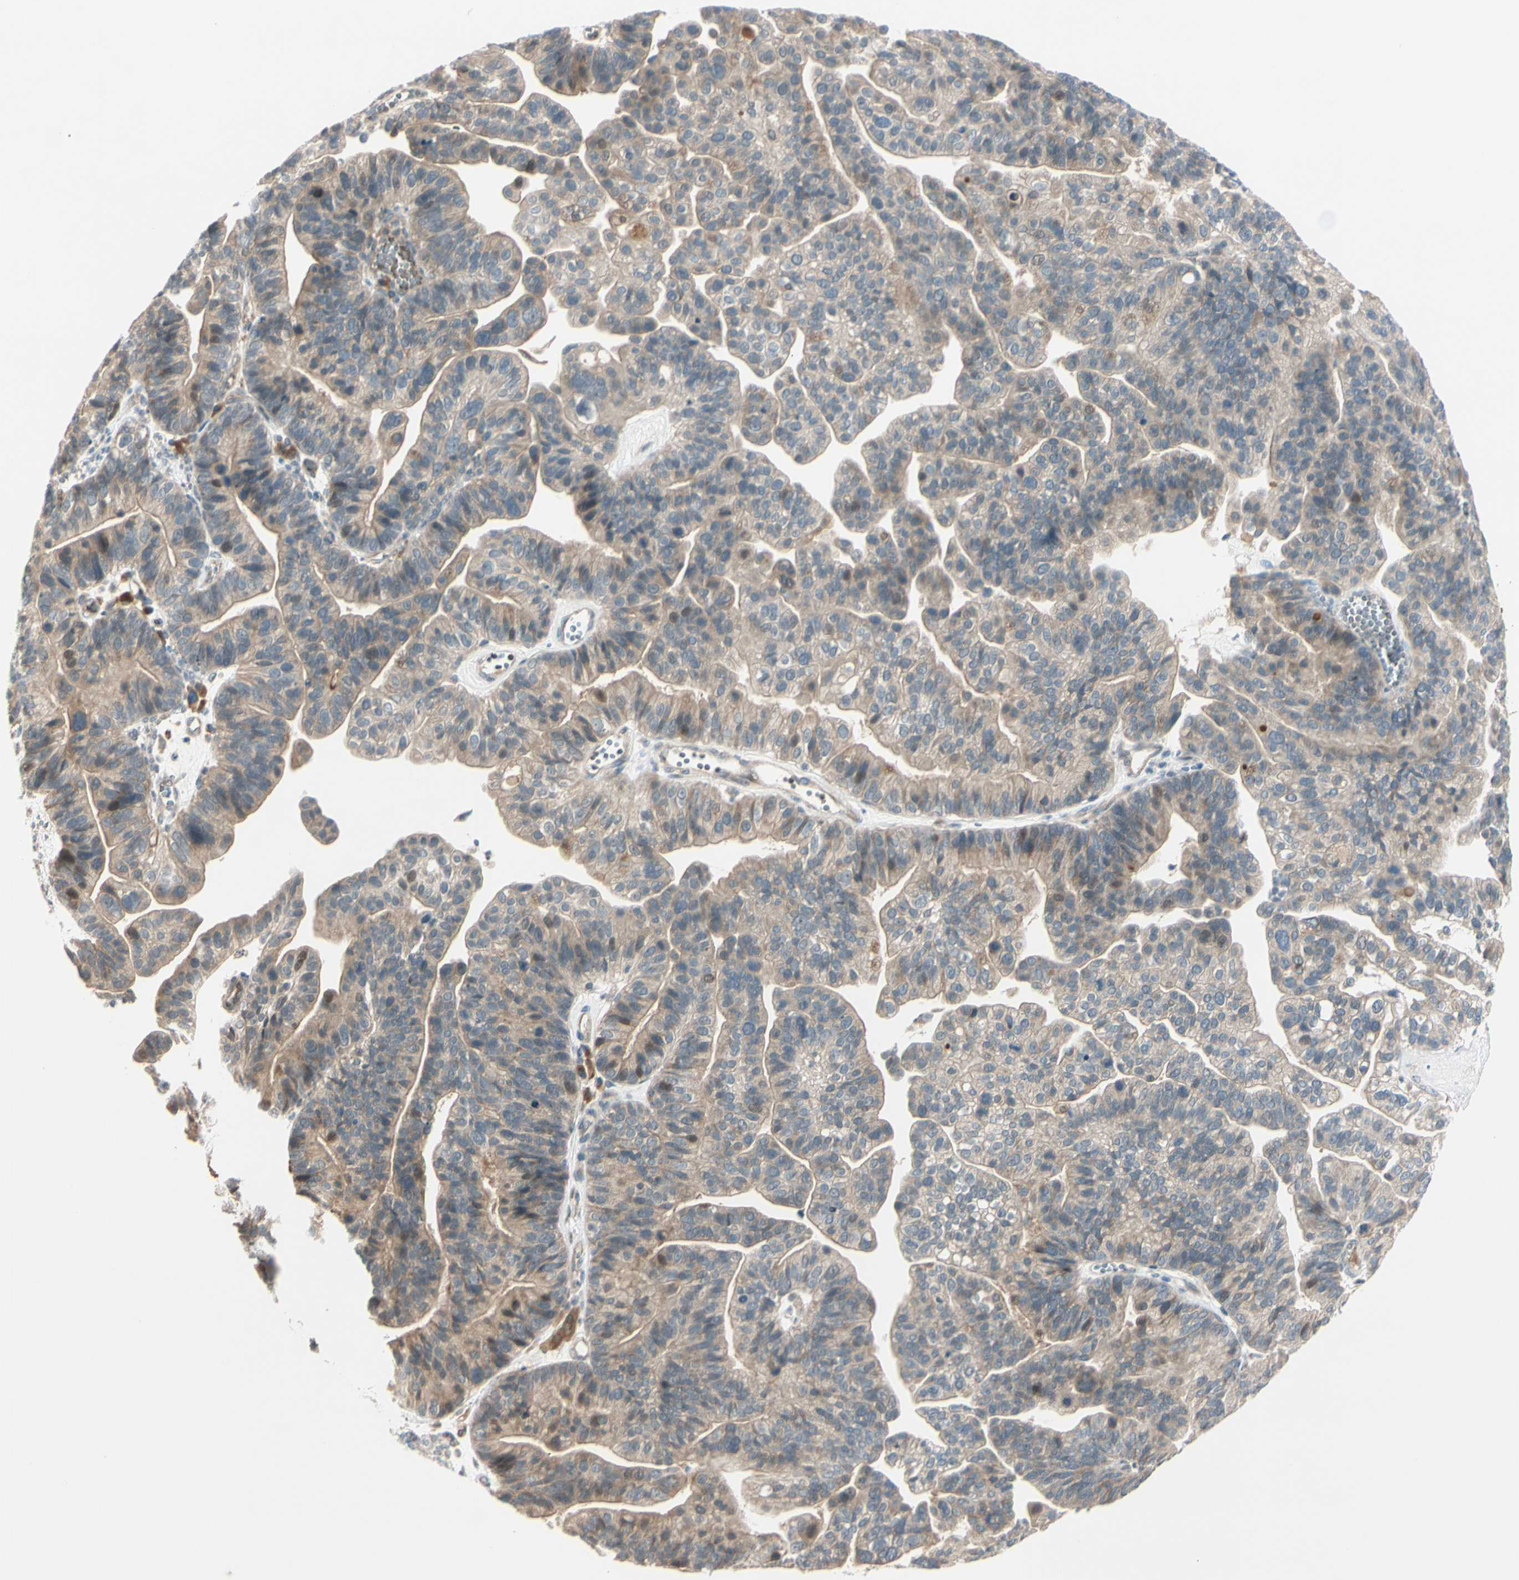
{"staining": {"intensity": "weak", "quantity": ">75%", "location": "cytoplasmic/membranous"}, "tissue": "ovarian cancer", "cell_type": "Tumor cells", "image_type": "cancer", "snomed": [{"axis": "morphology", "description": "Cystadenocarcinoma, serous, NOS"}, {"axis": "topography", "description": "Ovary"}], "caption": "Tumor cells display low levels of weak cytoplasmic/membranous positivity in approximately >75% of cells in human ovarian cancer.", "gene": "FGF10", "patient": {"sex": "female", "age": 56}}